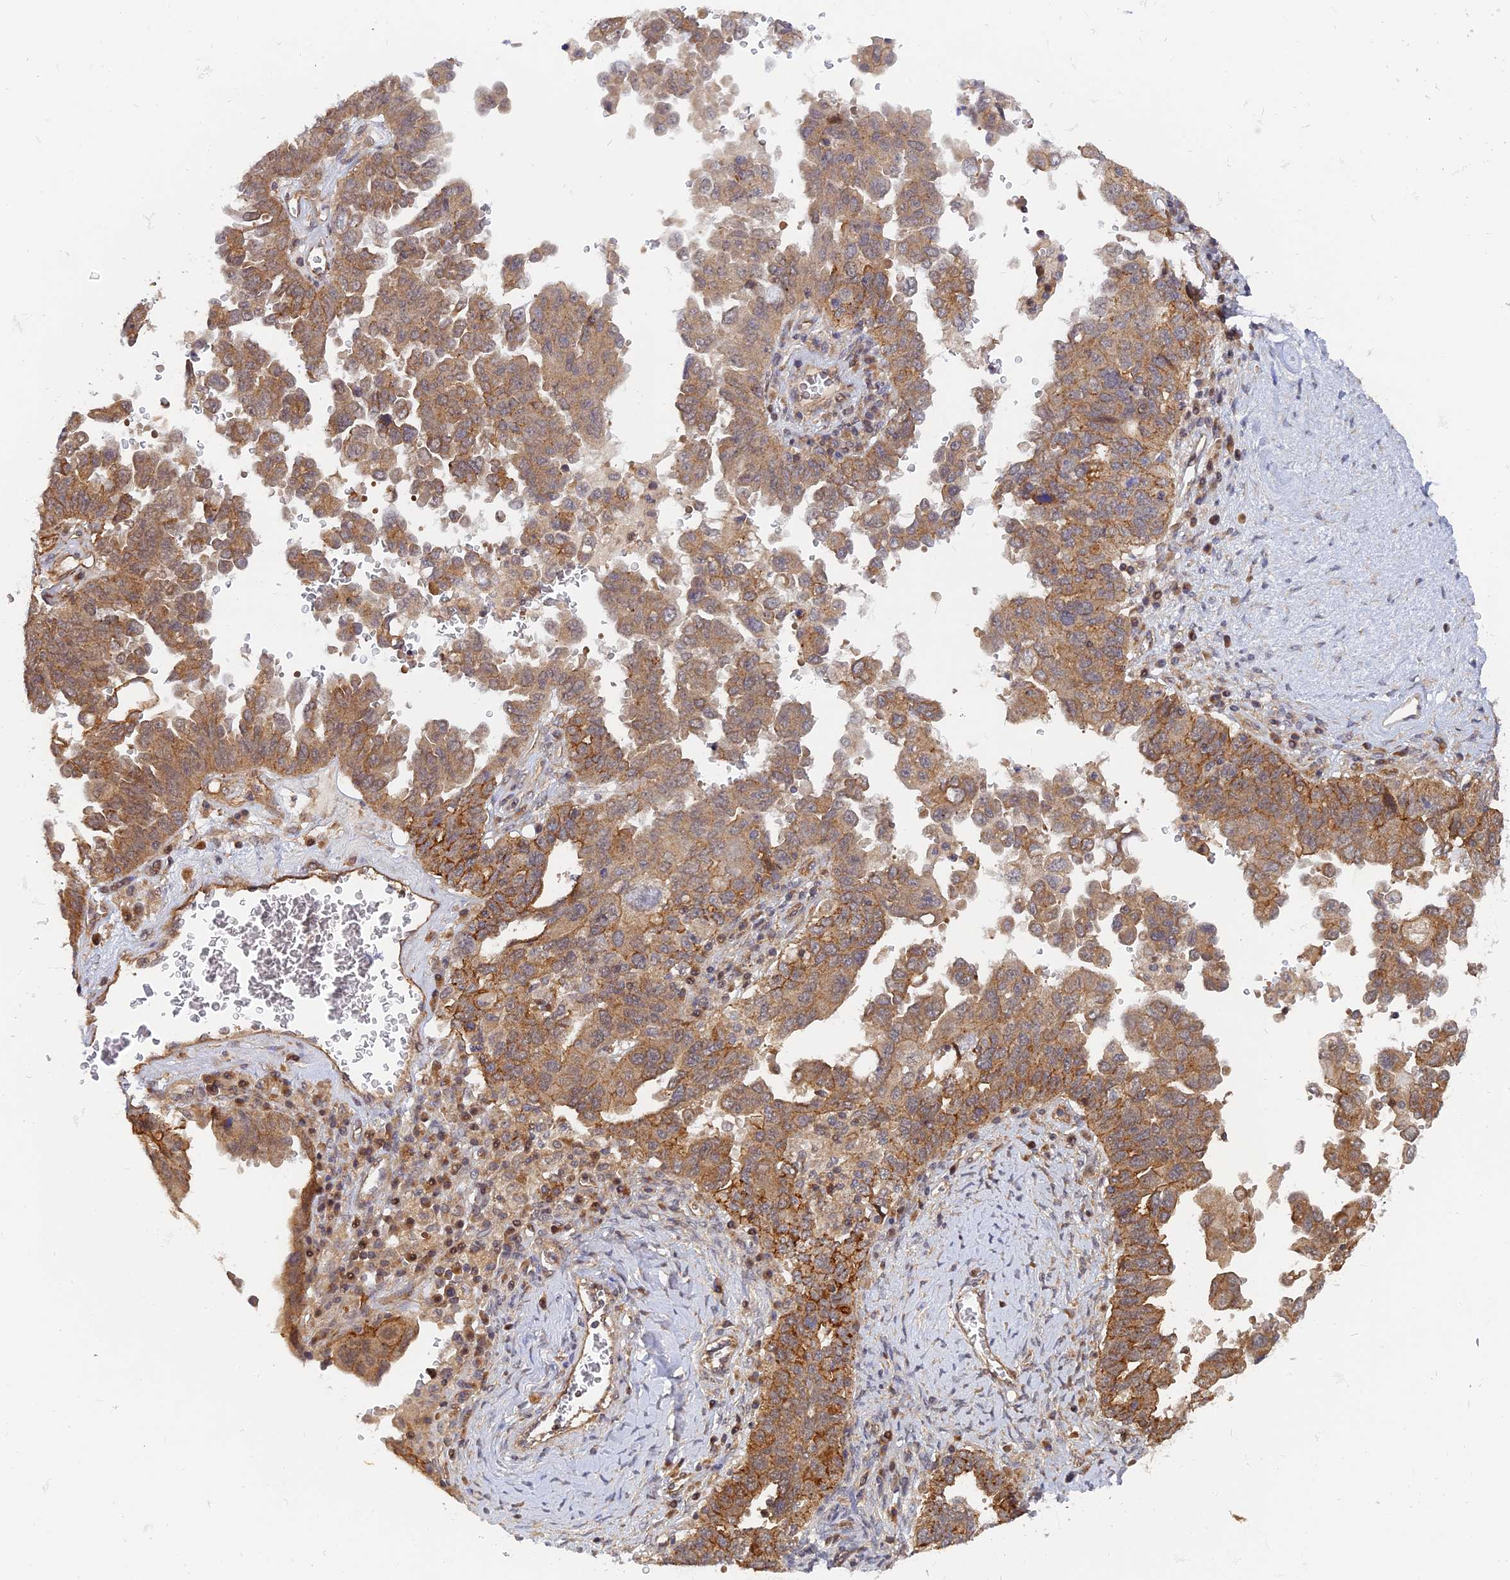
{"staining": {"intensity": "moderate", "quantity": ">75%", "location": "cytoplasmic/membranous"}, "tissue": "ovarian cancer", "cell_type": "Tumor cells", "image_type": "cancer", "snomed": [{"axis": "morphology", "description": "Carcinoma, endometroid"}, {"axis": "topography", "description": "Ovary"}], "caption": "High-power microscopy captured an immunohistochemistry (IHC) image of ovarian endometroid carcinoma, revealing moderate cytoplasmic/membranous expression in about >75% of tumor cells.", "gene": "WDR41", "patient": {"sex": "female", "age": 62}}